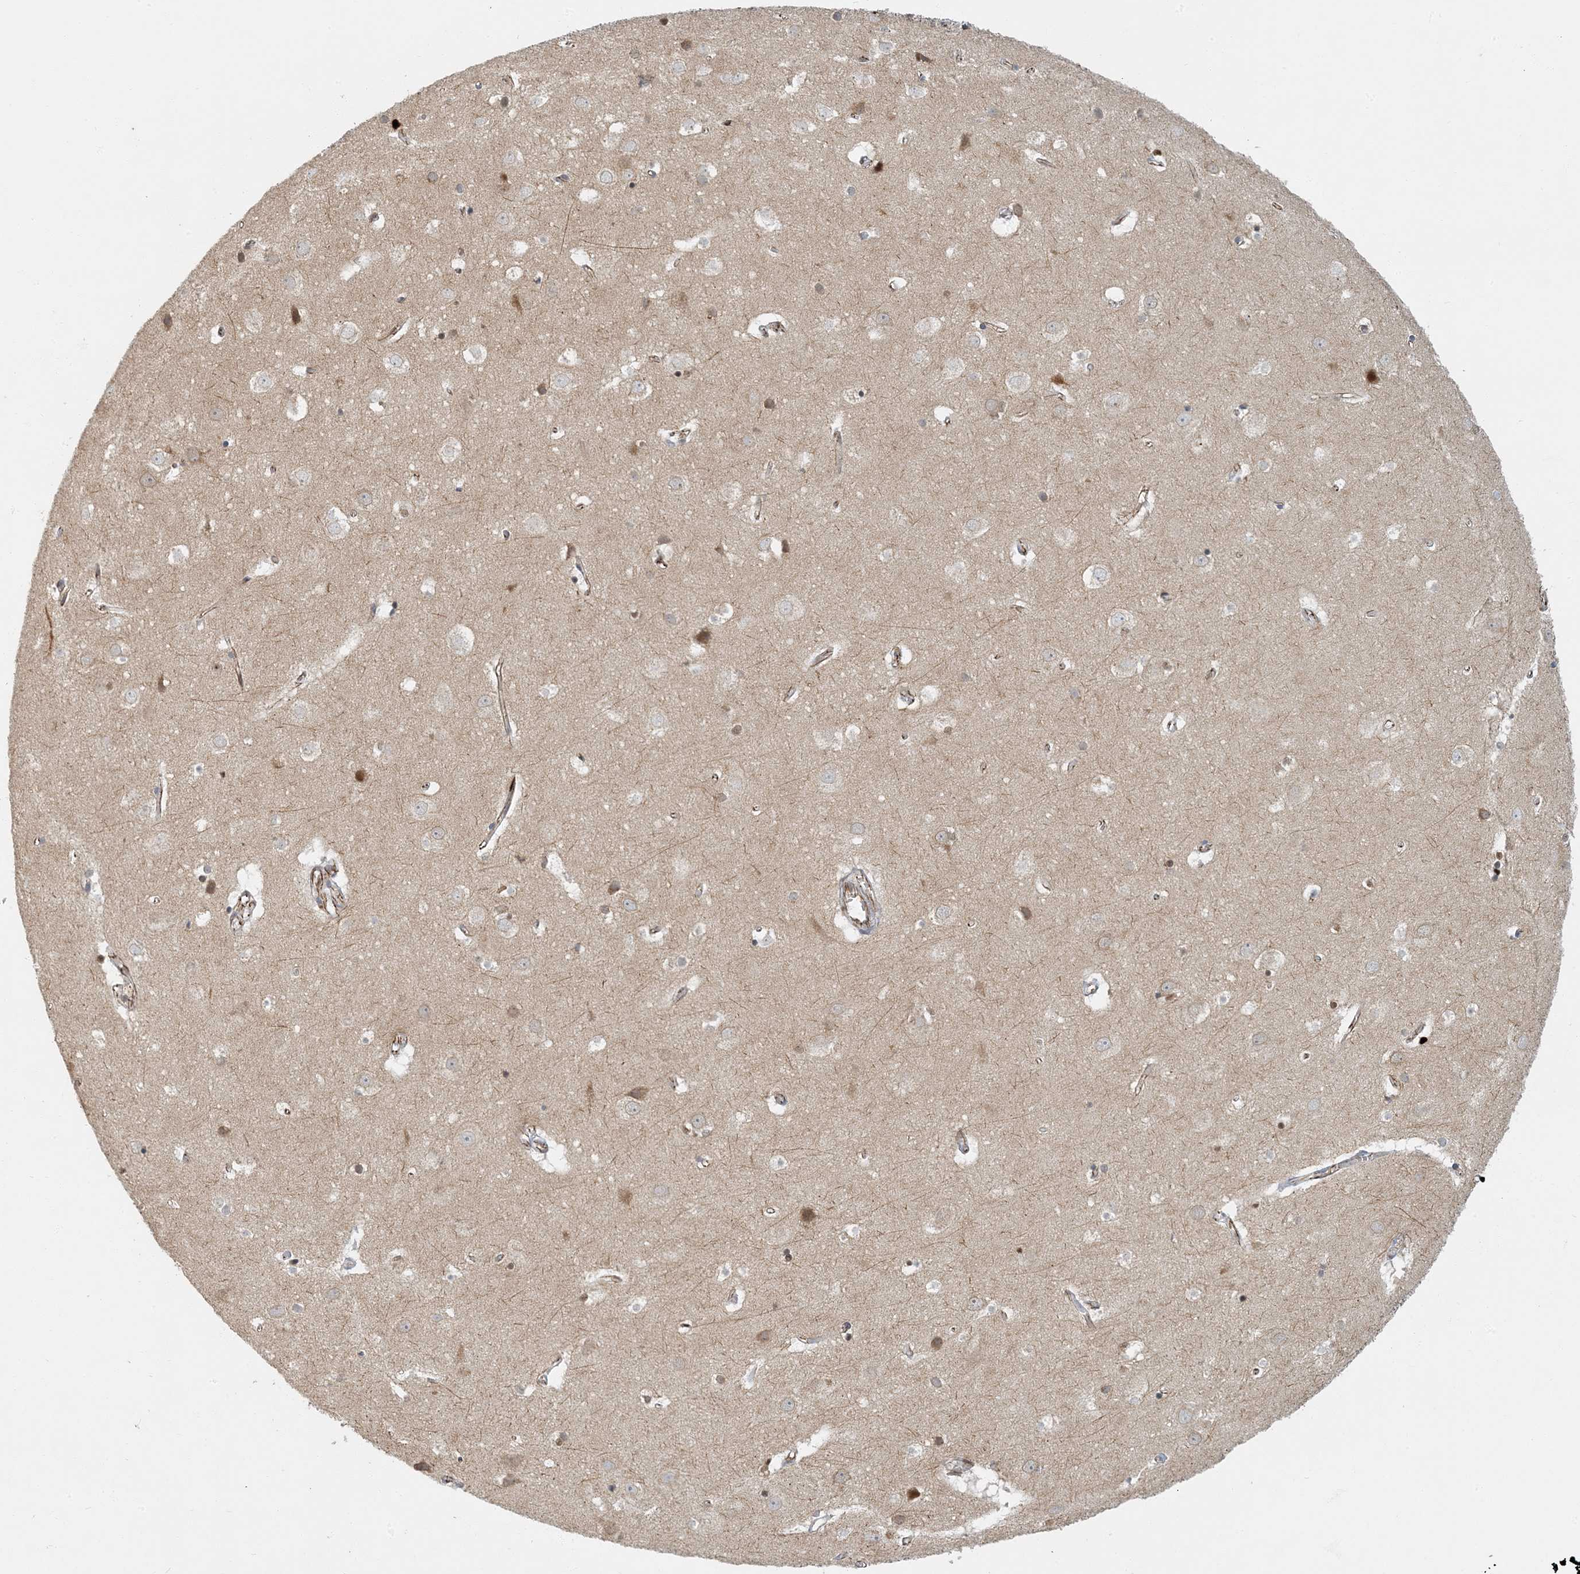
{"staining": {"intensity": "weak", "quantity": ">75%", "location": "cytoplasmic/membranous,nuclear"}, "tissue": "cerebral cortex", "cell_type": "Endothelial cells", "image_type": "normal", "snomed": [{"axis": "morphology", "description": "Normal tissue, NOS"}, {"axis": "topography", "description": "Cerebral cortex"}], "caption": "Endothelial cells reveal weak cytoplasmic/membranous,nuclear staining in about >75% of cells in unremarkable cerebral cortex. (brown staining indicates protein expression, while blue staining denotes nuclei).", "gene": "AK9", "patient": {"sex": "male", "age": 54}}